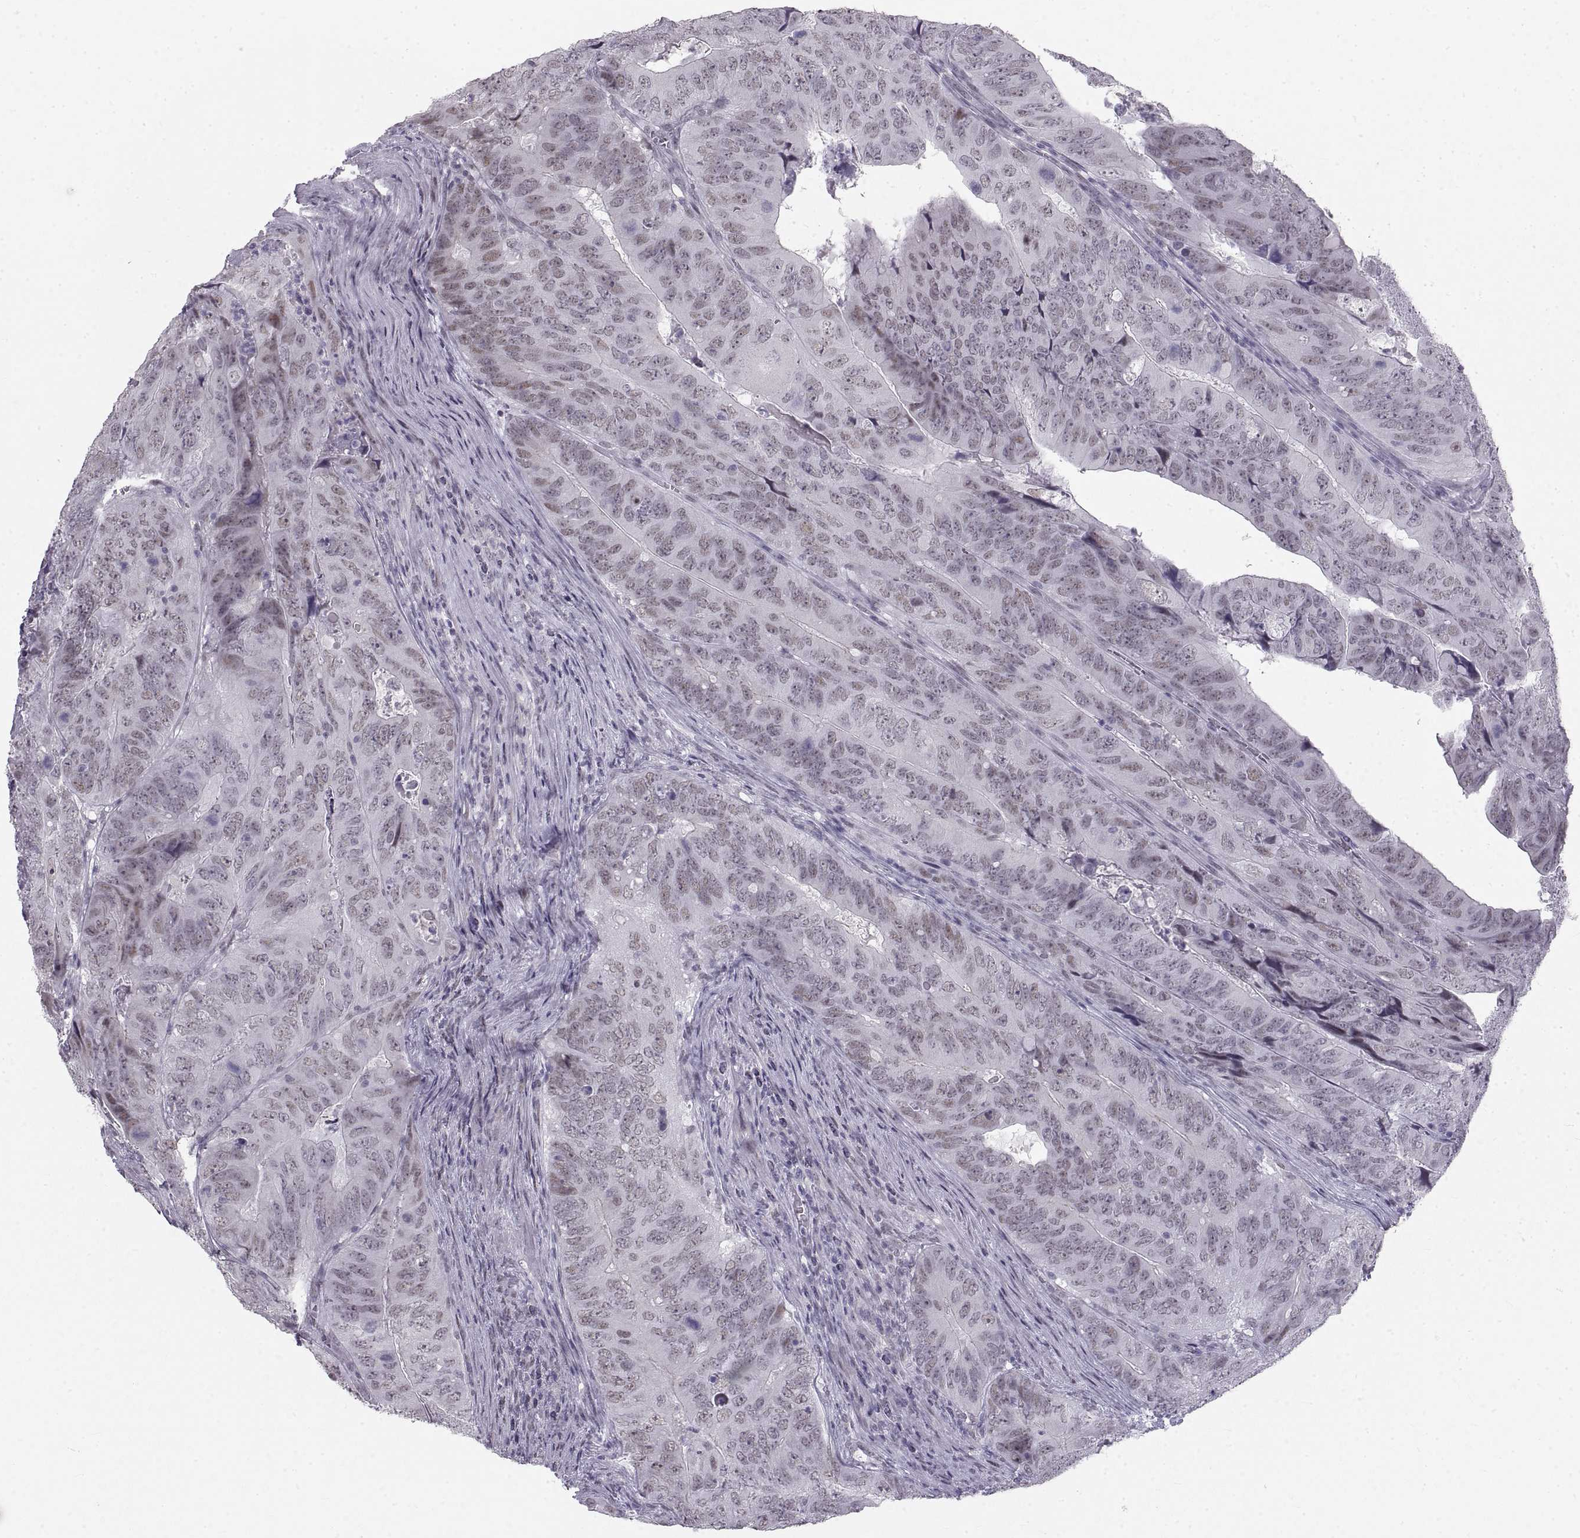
{"staining": {"intensity": "weak", "quantity": "<25%", "location": "cytoplasmic/membranous,nuclear"}, "tissue": "colorectal cancer", "cell_type": "Tumor cells", "image_type": "cancer", "snomed": [{"axis": "morphology", "description": "Adenocarcinoma, NOS"}, {"axis": "topography", "description": "Colon"}], "caption": "Immunohistochemical staining of human adenocarcinoma (colorectal) shows no significant staining in tumor cells. (DAB (3,3'-diaminobenzidine) immunohistochemistry with hematoxylin counter stain).", "gene": "NANOS3", "patient": {"sex": "male", "age": 79}}